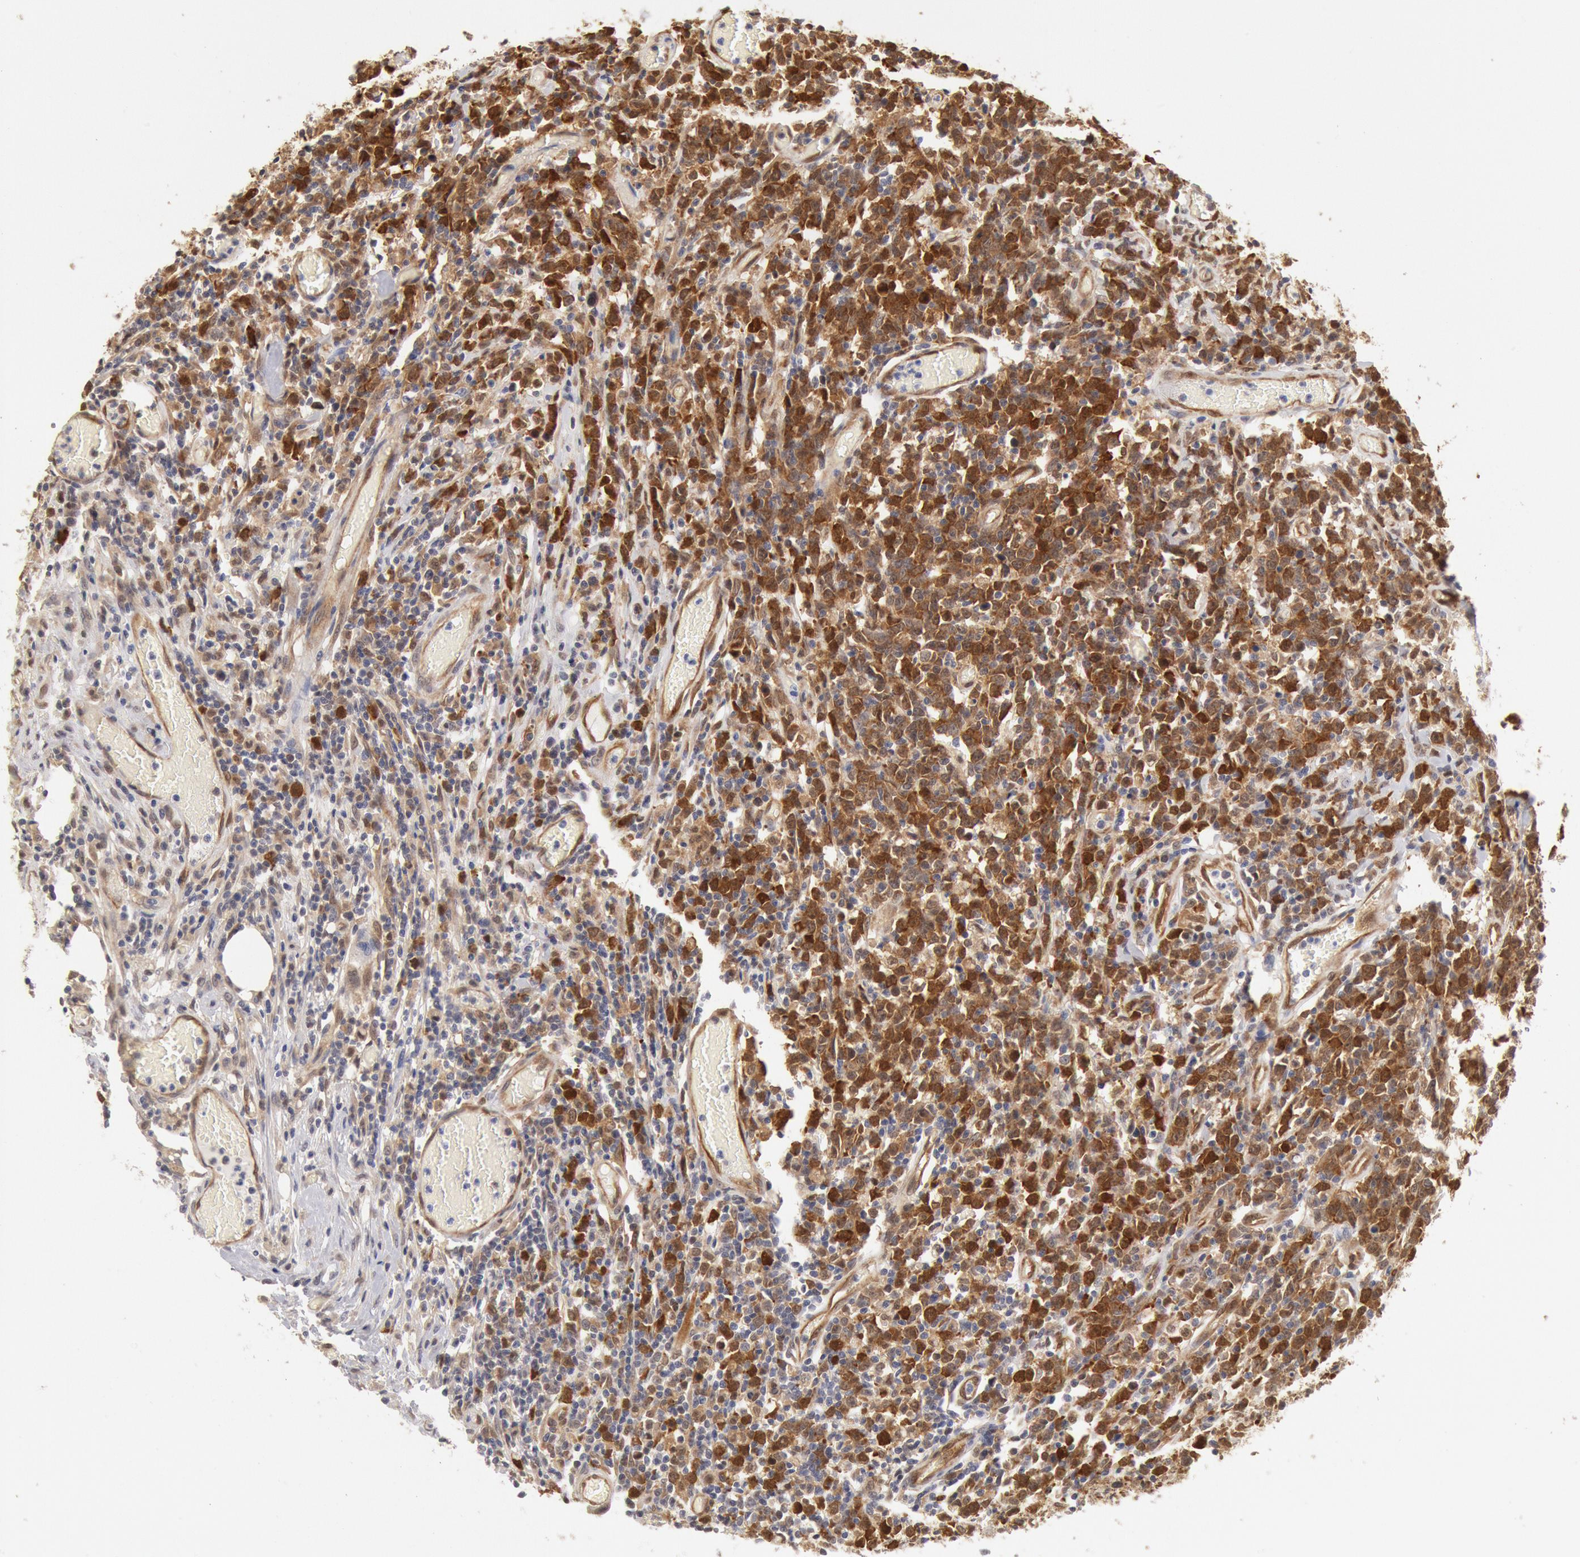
{"staining": {"intensity": "moderate", "quantity": ">75%", "location": "cytoplasmic/membranous"}, "tissue": "lymphoma", "cell_type": "Tumor cells", "image_type": "cancer", "snomed": [{"axis": "morphology", "description": "Malignant lymphoma, non-Hodgkin's type, High grade"}, {"axis": "topography", "description": "Colon"}], "caption": "Immunohistochemical staining of lymphoma exhibits medium levels of moderate cytoplasmic/membranous expression in approximately >75% of tumor cells. The staining is performed using DAB (3,3'-diaminobenzidine) brown chromogen to label protein expression. The nuclei are counter-stained blue using hematoxylin.", "gene": "DNAJA1", "patient": {"sex": "male", "age": 82}}